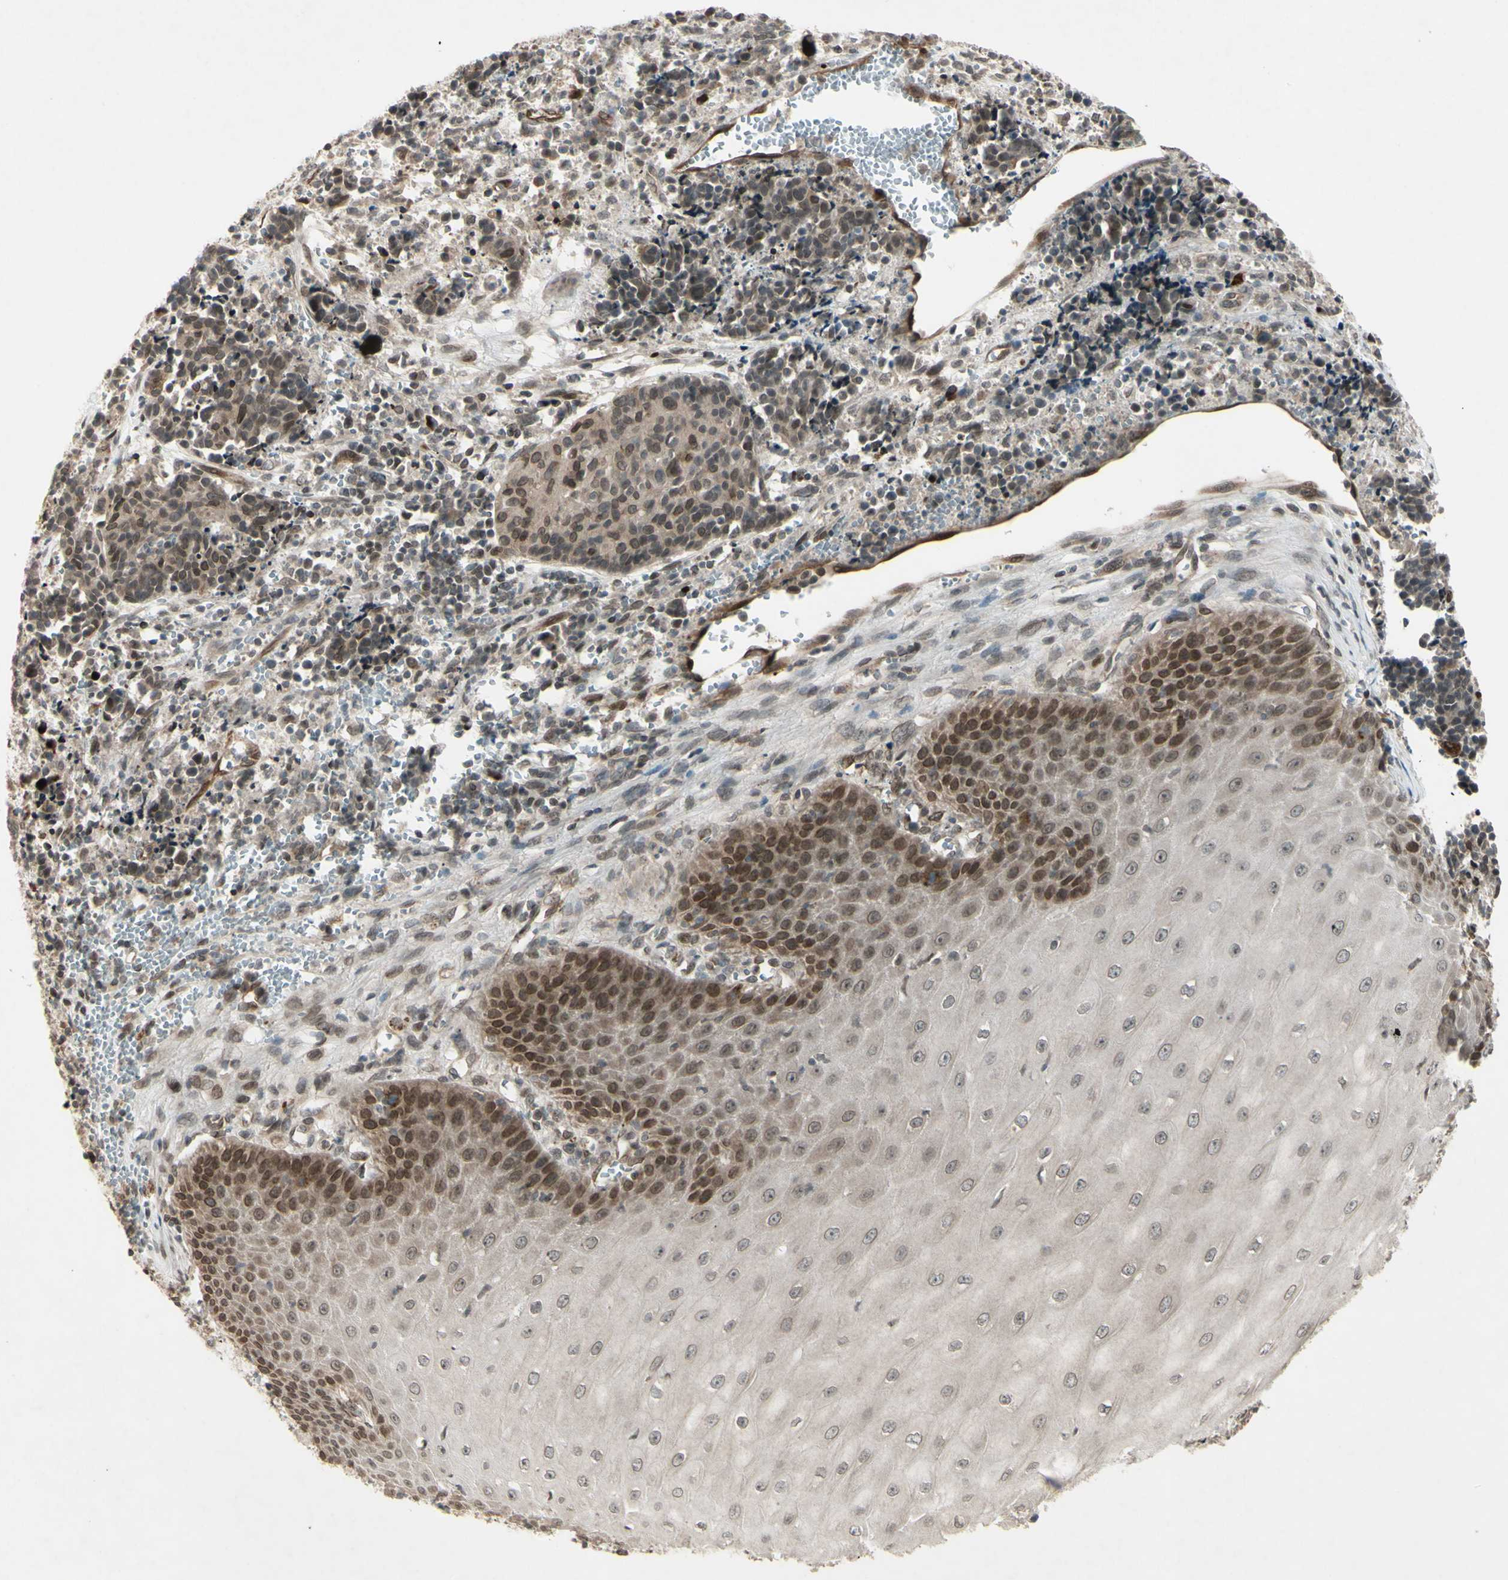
{"staining": {"intensity": "moderate", "quantity": "<25%", "location": "cytoplasmic/membranous,nuclear"}, "tissue": "cervical cancer", "cell_type": "Tumor cells", "image_type": "cancer", "snomed": [{"axis": "morphology", "description": "Squamous cell carcinoma, NOS"}, {"axis": "topography", "description": "Cervix"}], "caption": "A high-resolution image shows immunohistochemistry staining of squamous cell carcinoma (cervical), which shows moderate cytoplasmic/membranous and nuclear expression in about <25% of tumor cells.", "gene": "MLF2", "patient": {"sex": "female", "age": 35}}